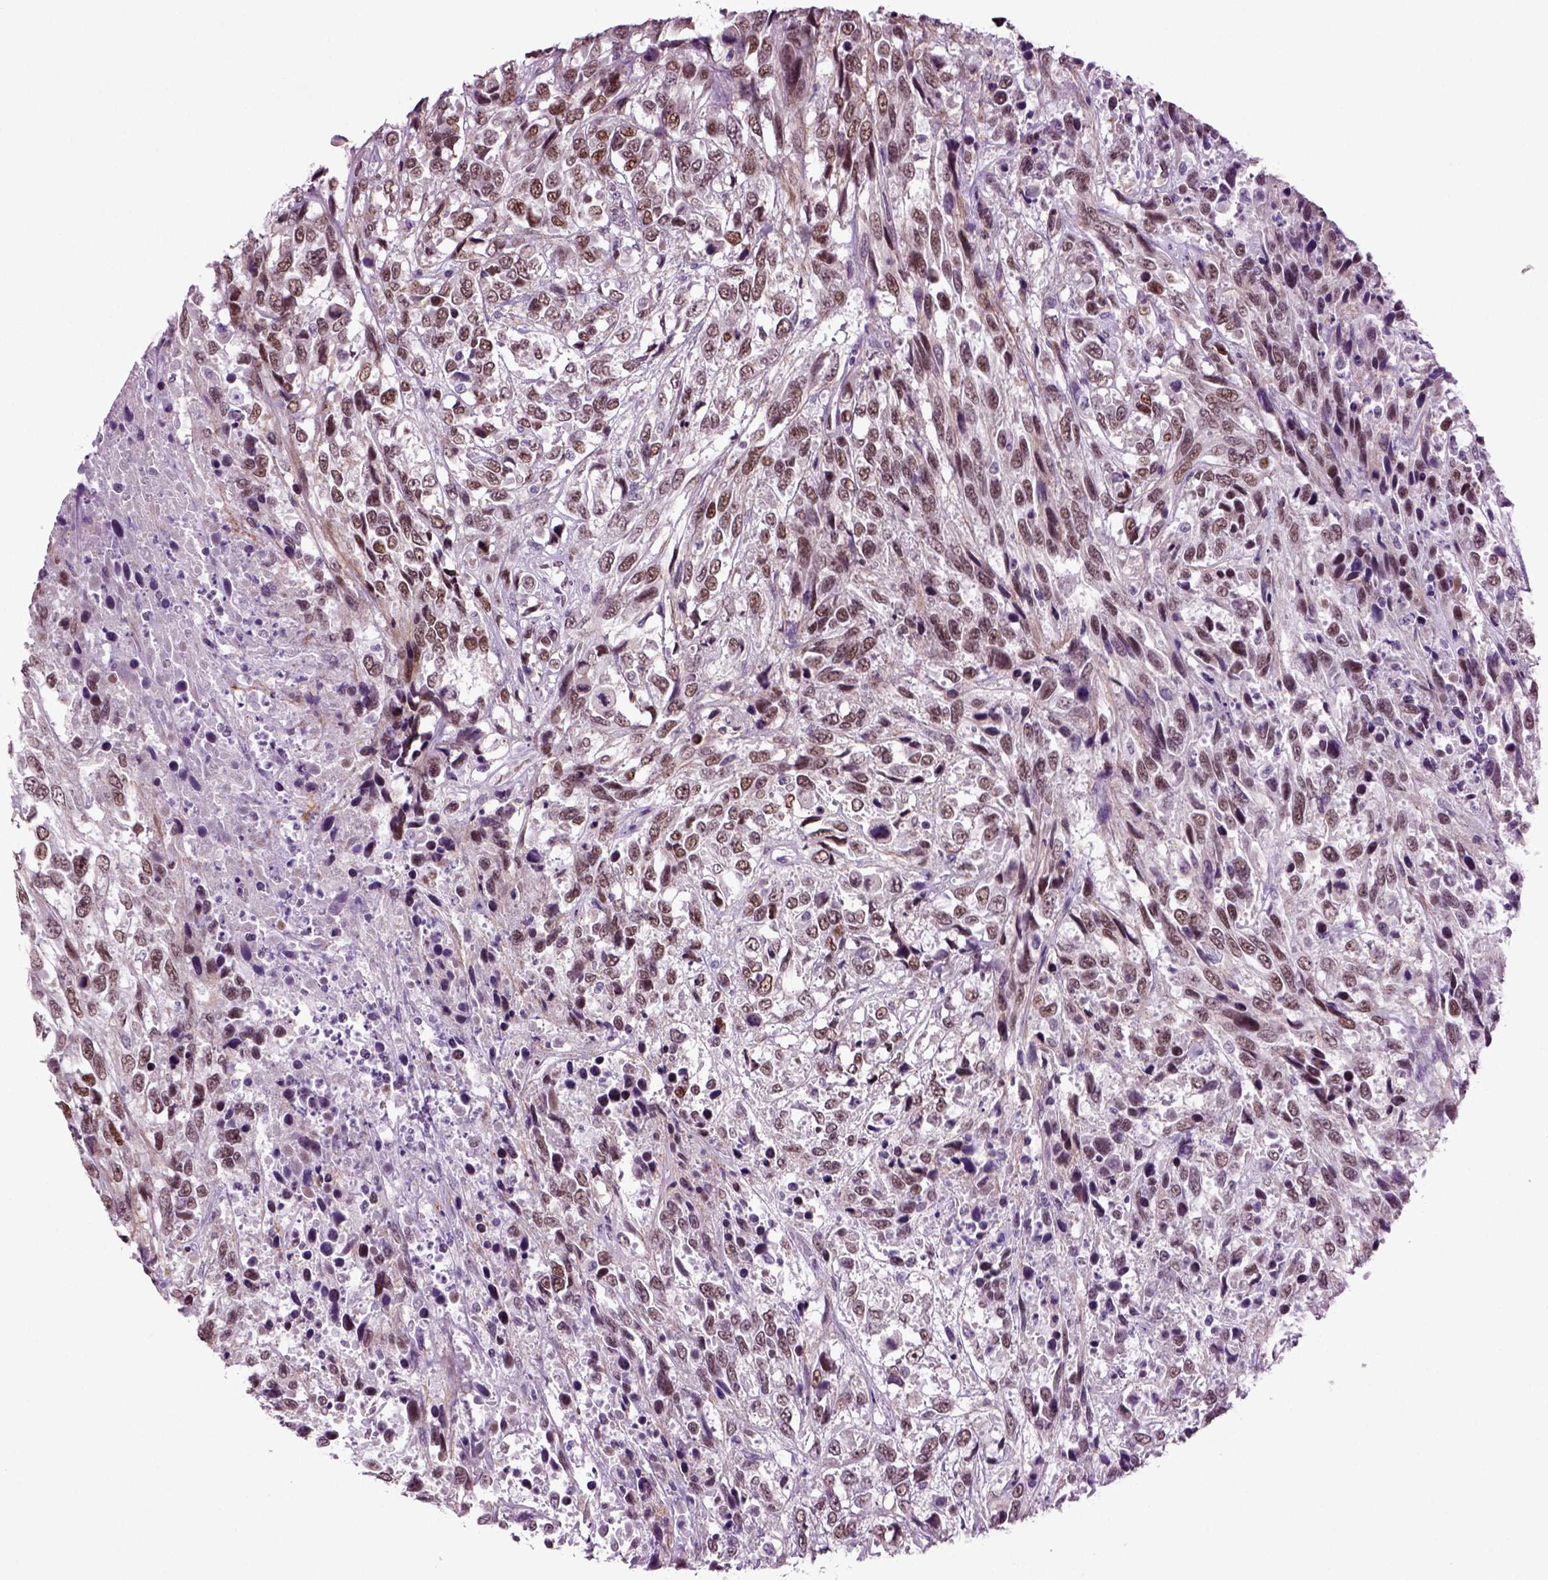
{"staining": {"intensity": "strong", "quantity": "<25%", "location": "nuclear"}, "tissue": "urothelial cancer", "cell_type": "Tumor cells", "image_type": "cancer", "snomed": [{"axis": "morphology", "description": "Urothelial carcinoma, High grade"}, {"axis": "topography", "description": "Urinary bladder"}], "caption": "Immunohistochemical staining of human urothelial cancer exhibits strong nuclear protein positivity in approximately <25% of tumor cells.", "gene": "RFX3", "patient": {"sex": "female", "age": 70}}